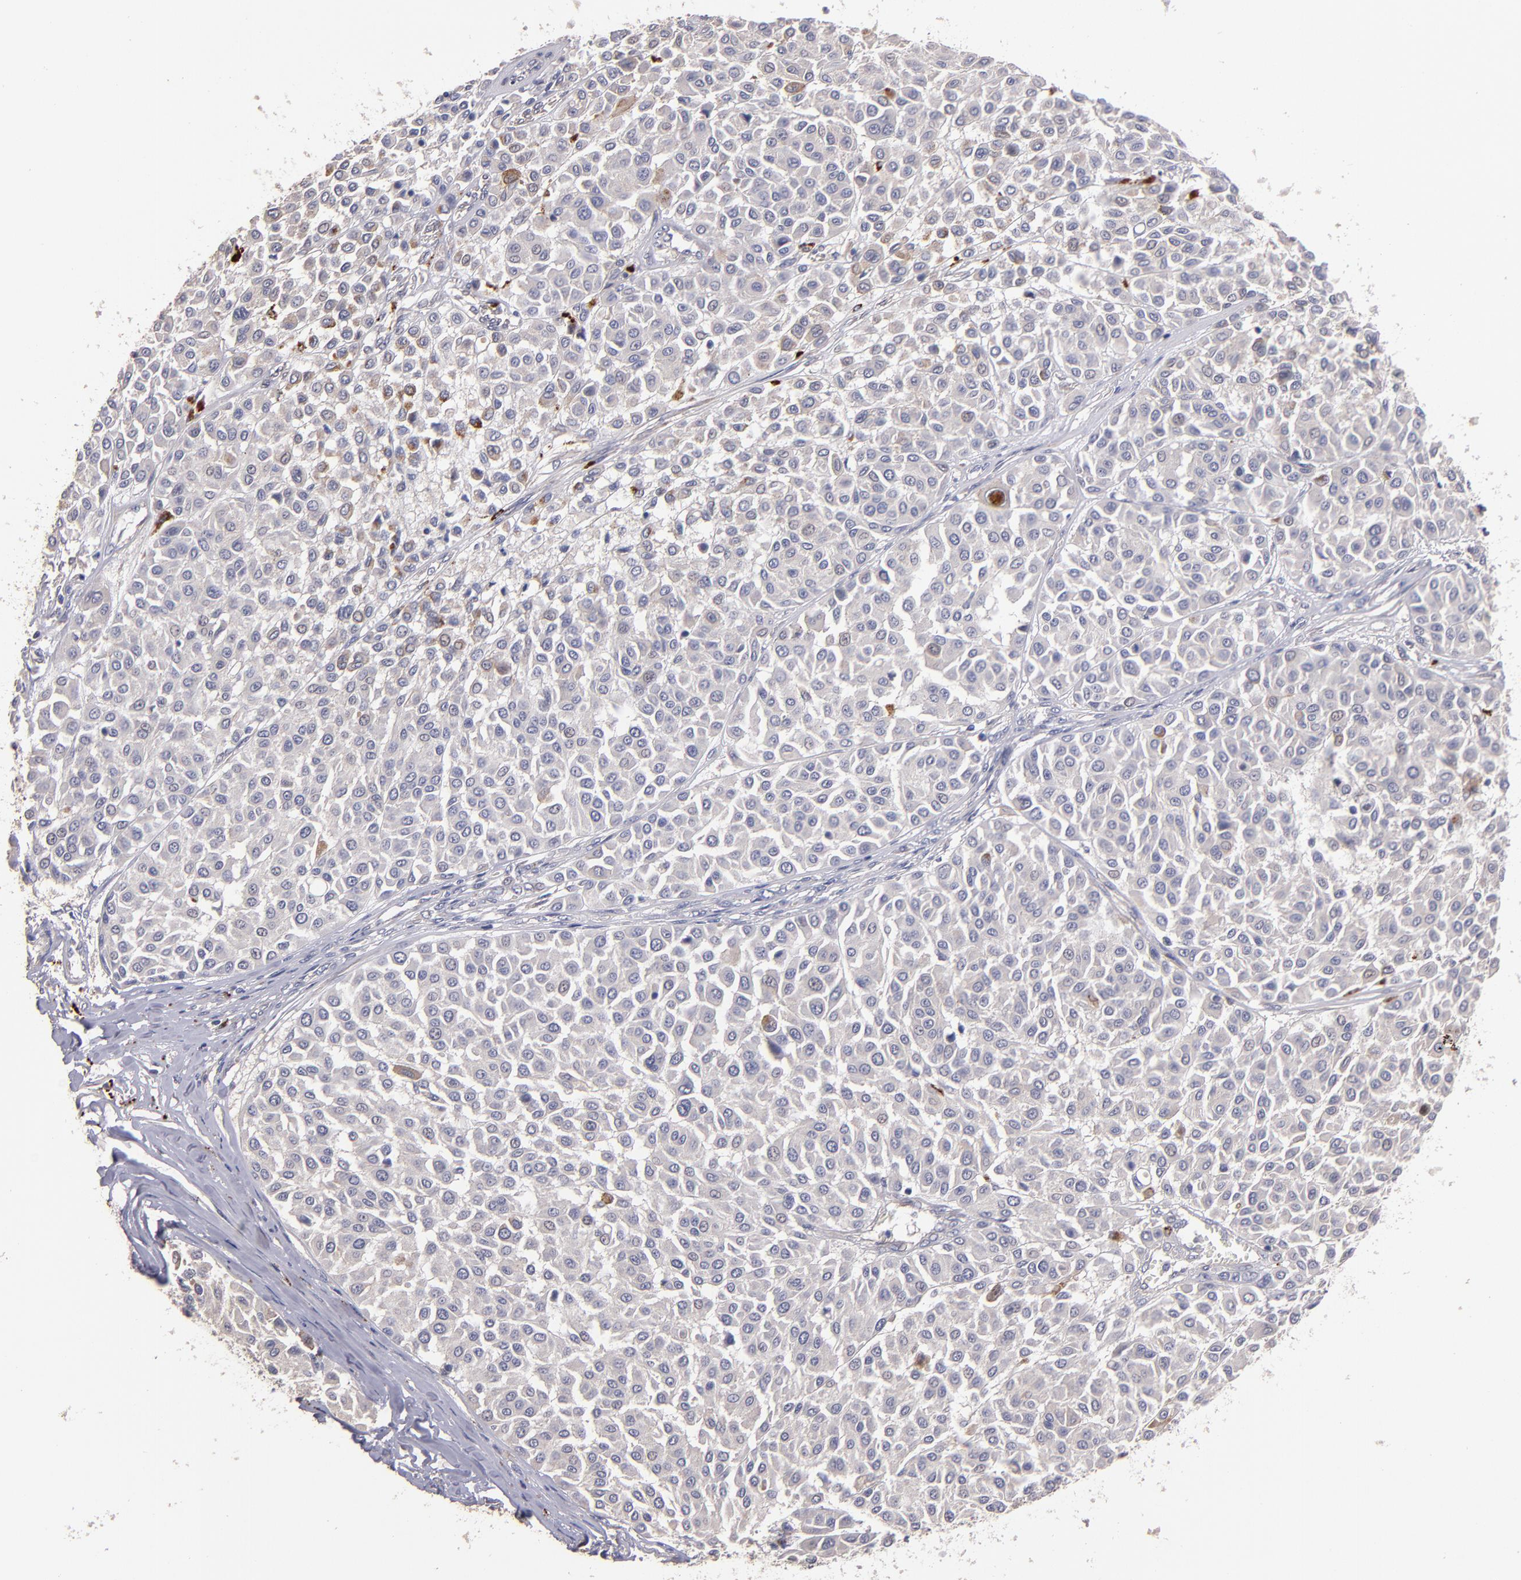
{"staining": {"intensity": "moderate", "quantity": "25%-75%", "location": "cytoplasmic/membranous"}, "tissue": "melanoma", "cell_type": "Tumor cells", "image_type": "cancer", "snomed": [{"axis": "morphology", "description": "Malignant melanoma, Metastatic site"}, {"axis": "topography", "description": "Soft tissue"}], "caption": "Protein expression analysis of melanoma exhibits moderate cytoplasmic/membranous staining in about 25%-75% of tumor cells.", "gene": "MAGEE1", "patient": {"sex": "male", "age": 41}}